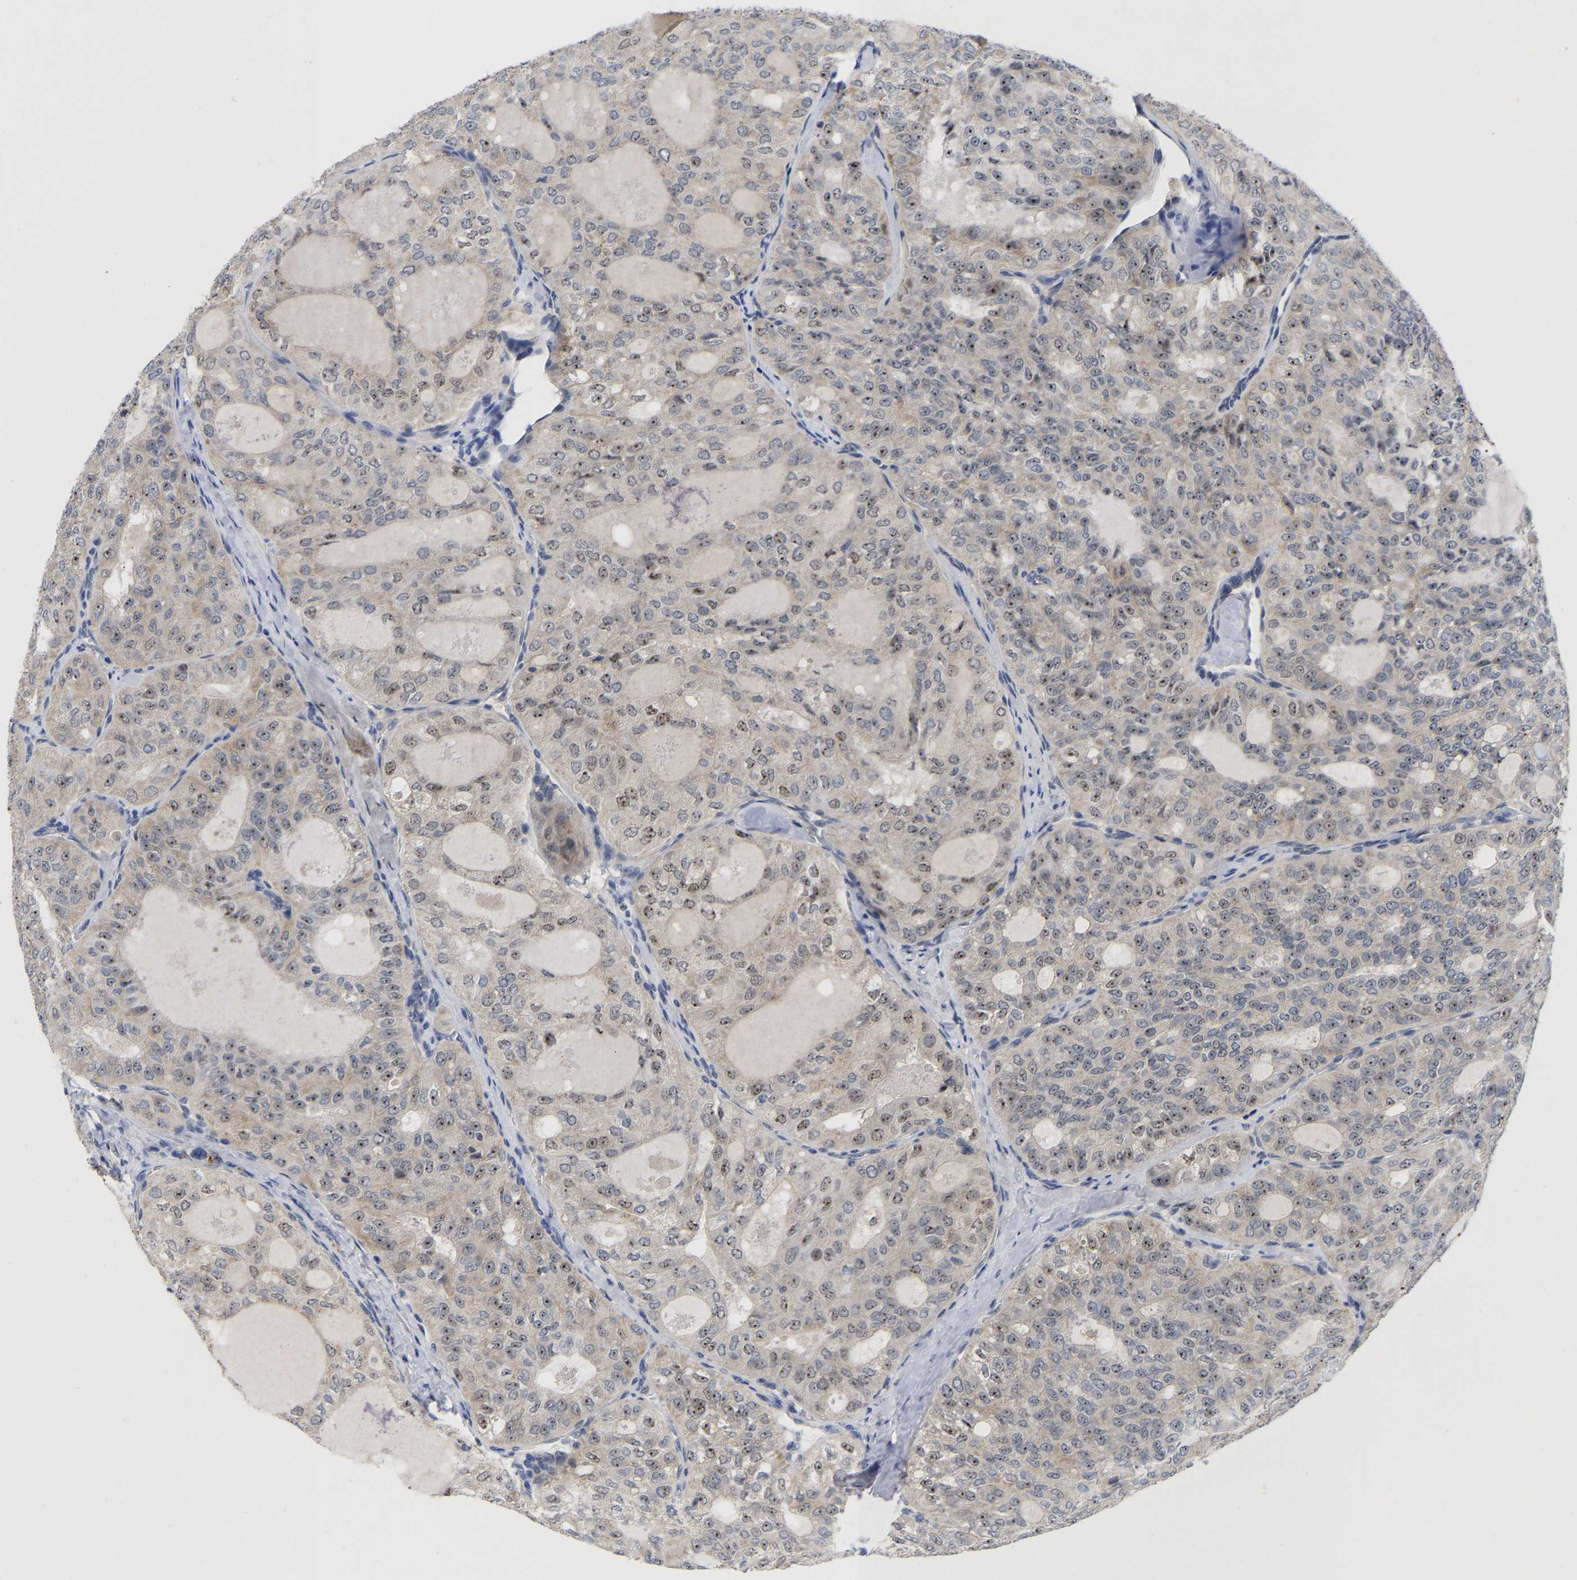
{"staining": {"intensity": "weak", "quantity": "25%-75%", "location": "nuclear"}, "tissue": "thyroid cancer", "cell_type": "Tumor cells", "image_type": "cancer", "snomed": [{"axis": "morphology", "description": "Follicular adenoma carcinoma, NOS"}, {"axis": "topography", "description": "Thyroid gland"}], "caption": "Weak nuclear protein positivity is present in about 25%-75% of tumor cells in thyroid cancer (follicular adenoma carcinoma).", "gene": "NLE1", "patient": {"sex": "male", "age": 75}}